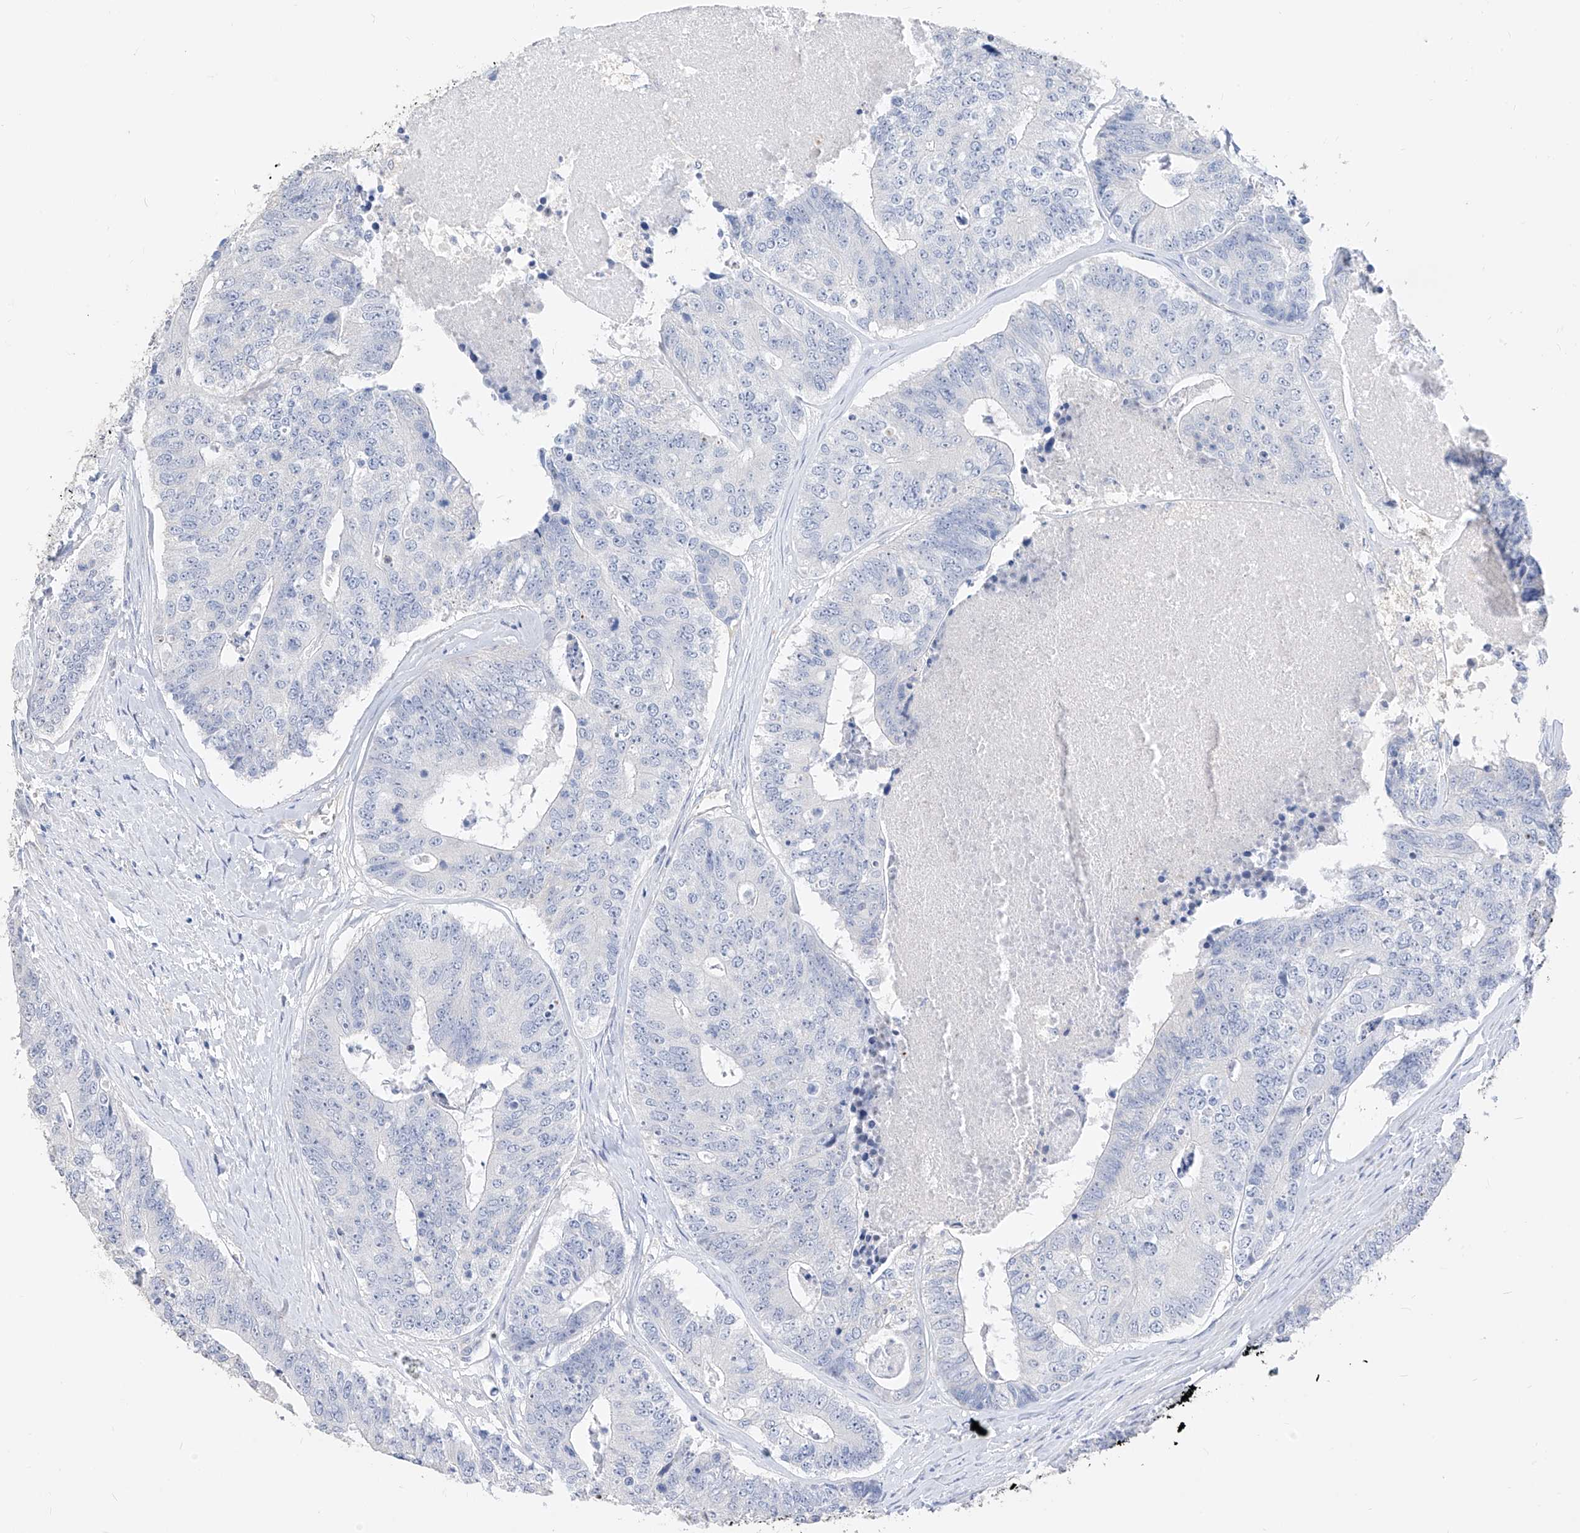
{"staining": {"intensity": "negative", "quantity": "none", "location": "none"}, "tissue": "colorectal cancer", "cell_type": "Tumor cells", "image_type": "cancer", "snomed": [{"axis": "morphology", "description": "Adenocarcinoma, NOS"}, {"axis": "topography", "description": "Colon"}], "caption": "Tumor cells are negative for brown protein staining in adenocarcinoma (colorectal).", "gene": "ZZEF1", "patient": {"sex": "female", "age": 67}}